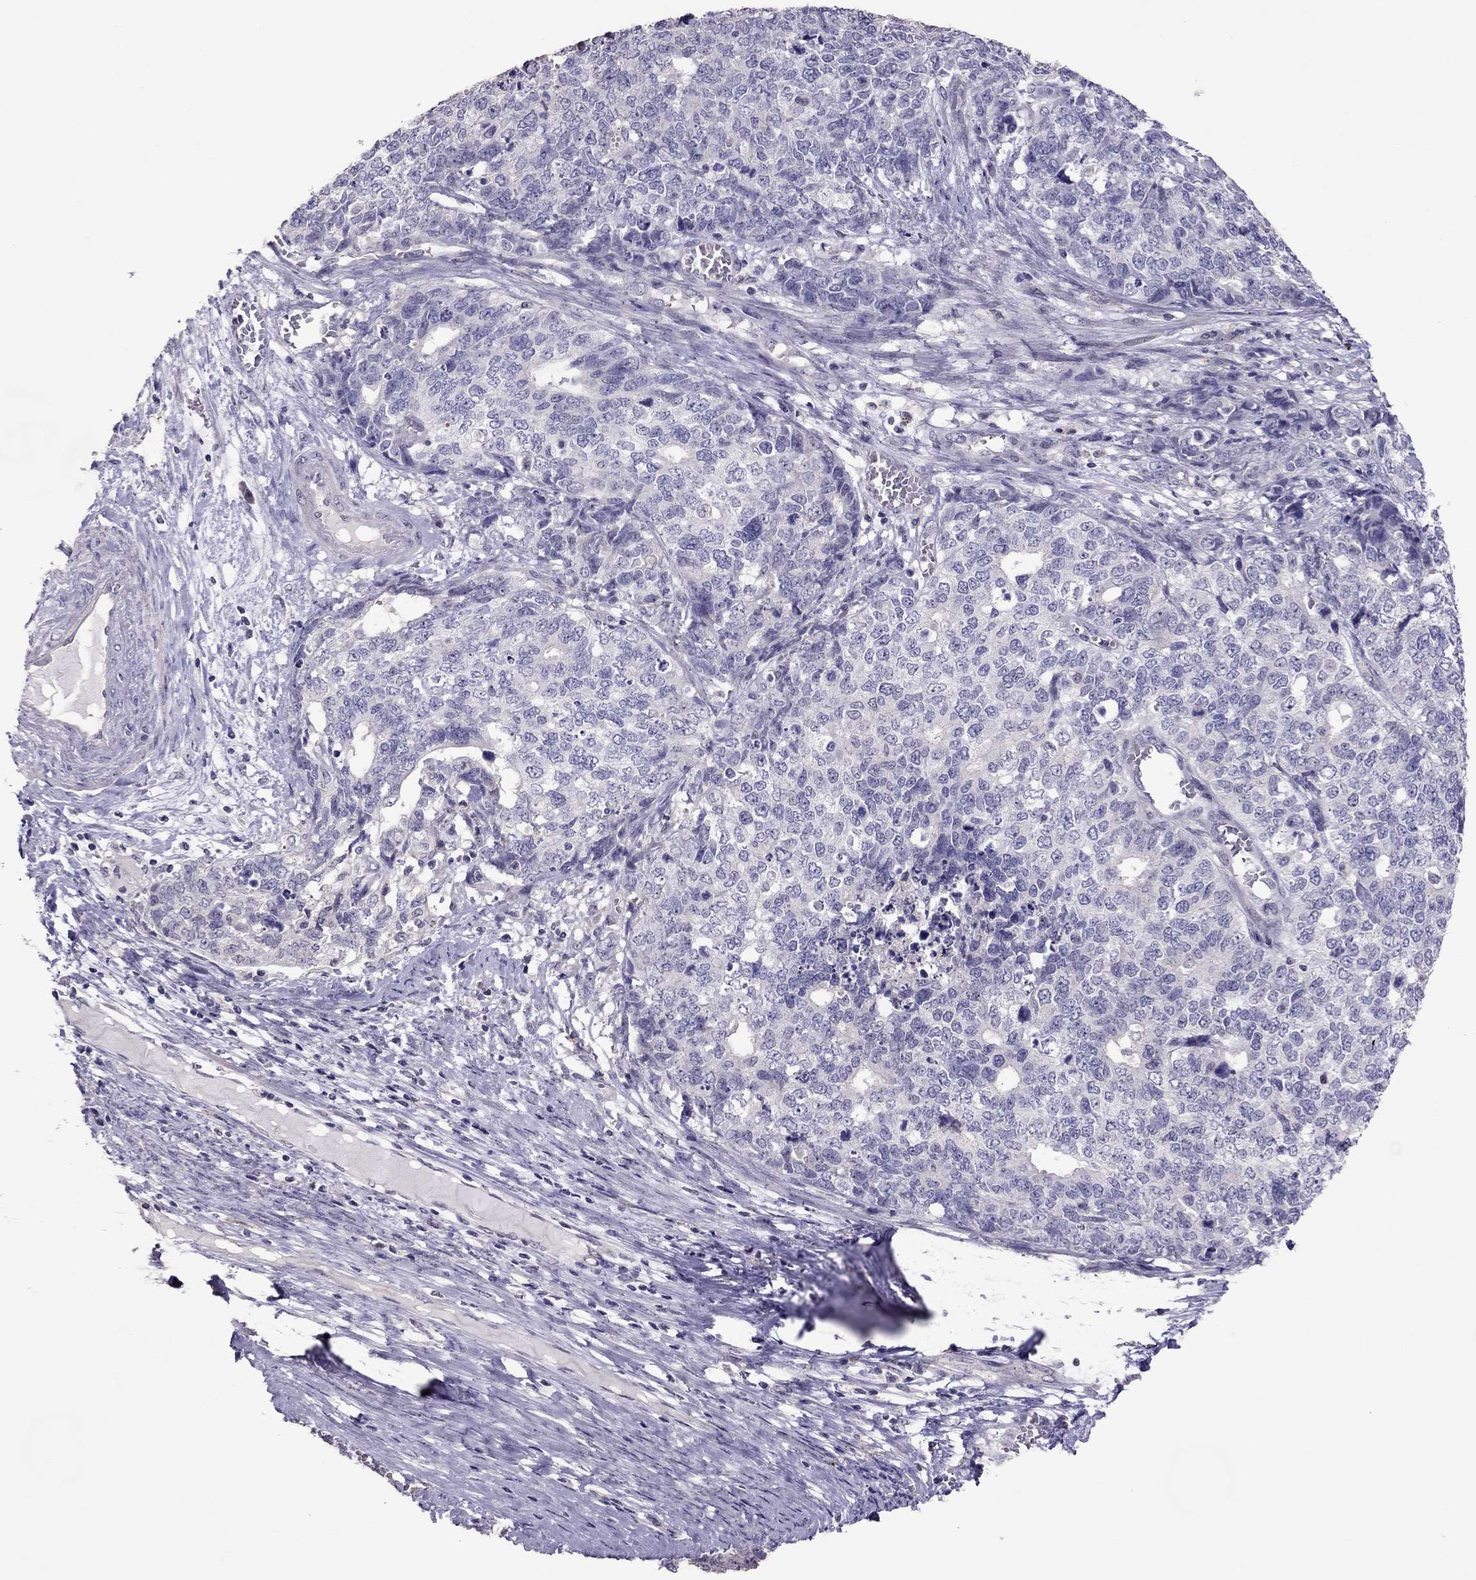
{"staining": {"intensity": "negative", "quantity": "none", "location": "none"}, "tissue": "cervical cancer", "cell_type": "Tumor cells", "image_type": "cancer", "snomed": [{"axis": "morphology", "description": "Squamous cell carcinoma, NOS"}, {"axis": "topography", "description": "Cervix"}], "caption": "Immunohistochemical staining of cervical squamous cell carcinoma shows no significant expression in tumor cells. Brightfield microscopy of immunohistochemistry stained with DAB (brown) and hematoxylin (blue), captured at high magnification.", "gene": "LRRC46", "patient": {"sex": "female", "age": 63}}